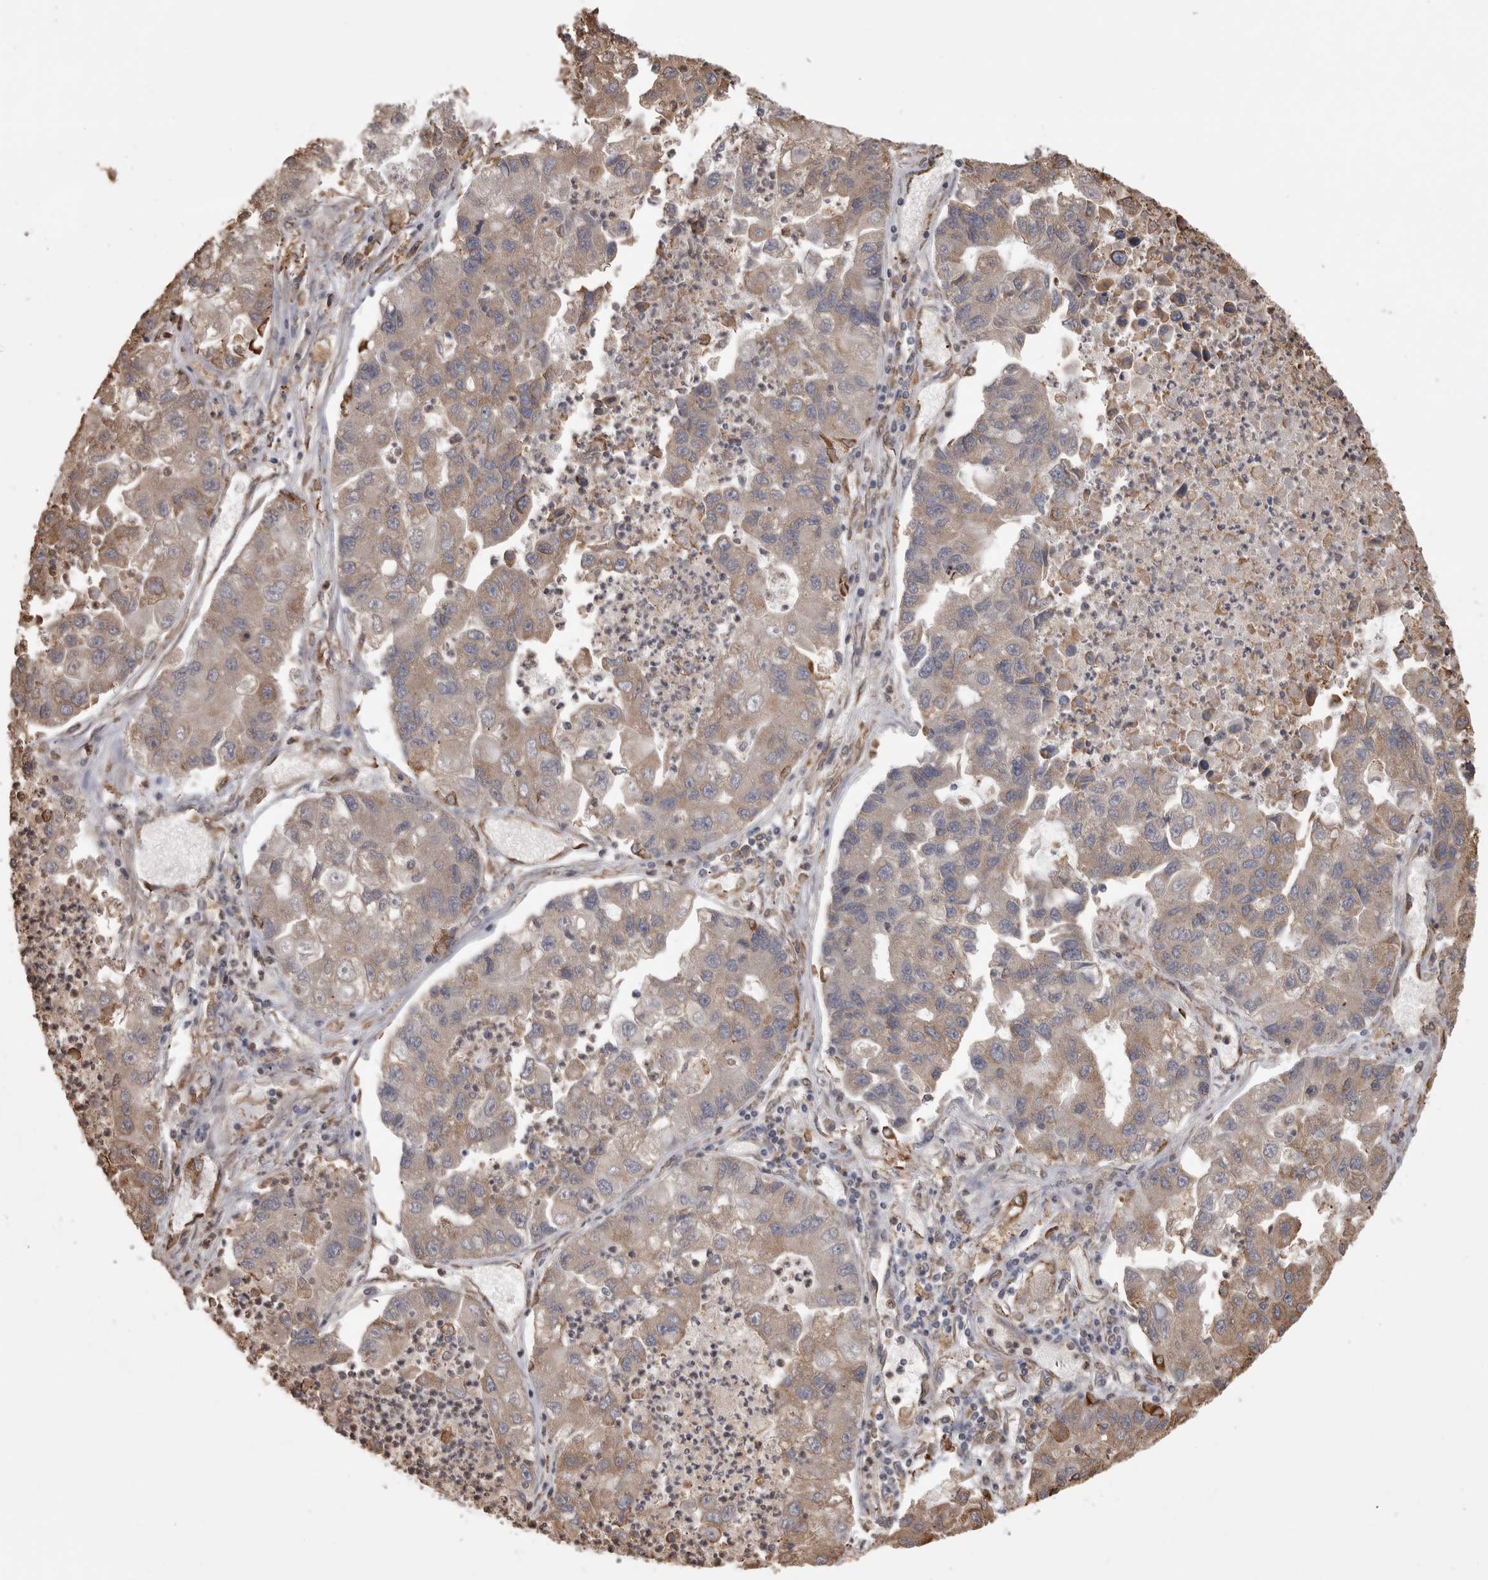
{"staining": {"intensity": "weak", "quantity": ">75%", "location": "cytoplasmic/membranous"}, "tissue": "lung cancer", "cell_type": "Tumor cells", "image_type": "cancer", "snomed": [{"axis": "morphology", "description": "Adenocarcinoma, NOS"}, {"axis": "topography", "description": "Lung"}], "caption": "IHC of human adenocarcinoma (lung) reveals low levels of weak cytoplasmic/membranous staining in about >75% of tumor cells.", "gene": "PON2", "patient": {"sex": "female", "age": 51}}